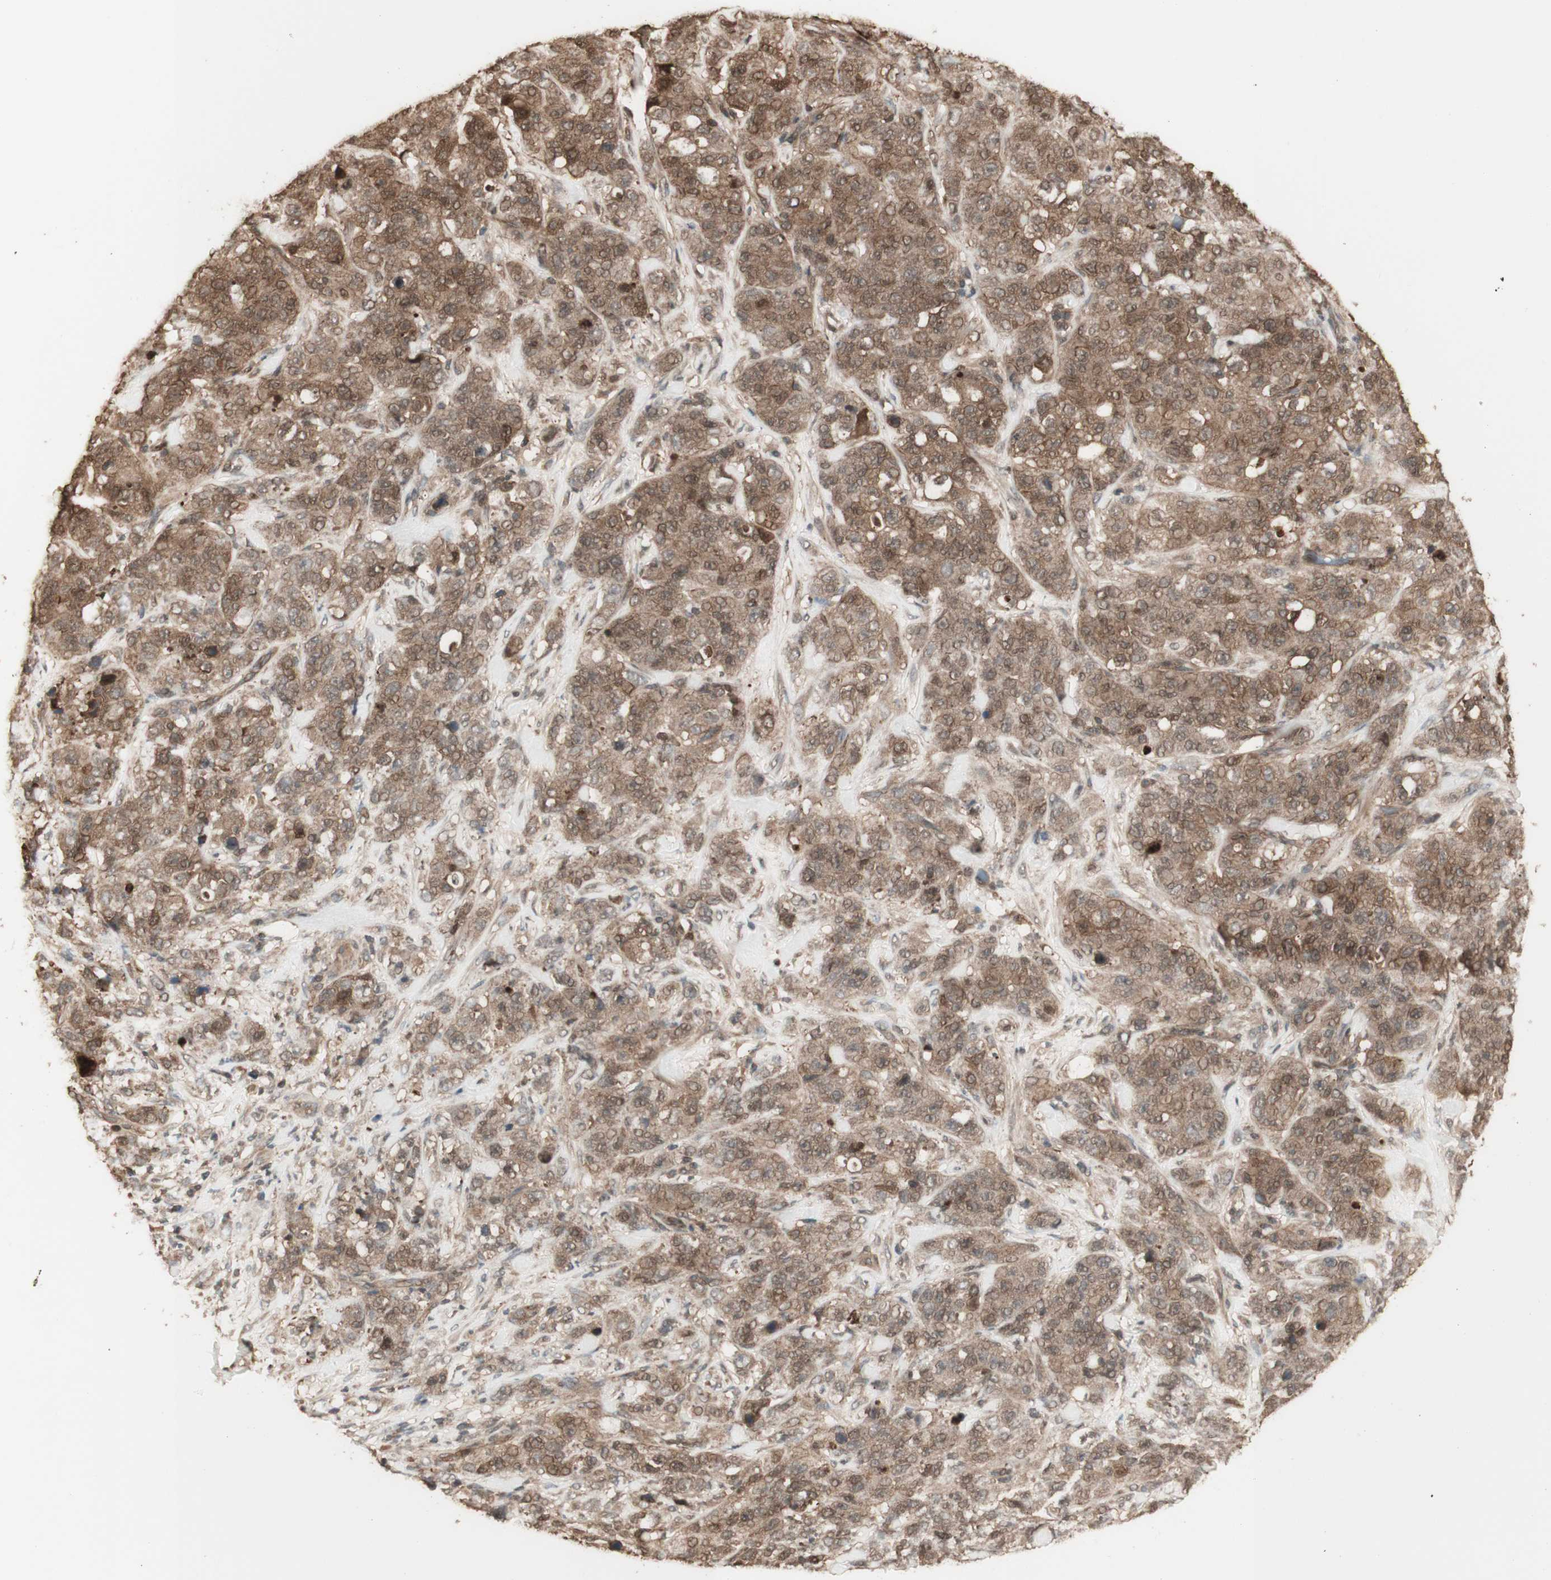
{"staining": {"intensity": "moderate", "quantity": ">75%", "location": "cytoplasmic/membranous"}, "tissue": "stomach cancer", "cell_type": "Tumor cells", "image_type": "cancer", "snomed": [{"axis": "morphology", "description": "Adenocarcinoma, NOS"}, {"axis": "topography", "description": "Stomach"}], "caption": "This image displays IHC staining of human adenocarcinoma (stomach), with medium moderate cytoplasmic/membranous expression in approximately >75% of tumor cells.", "gene": "YWHAB", "patient": {"sex": "male", "age": 48}}